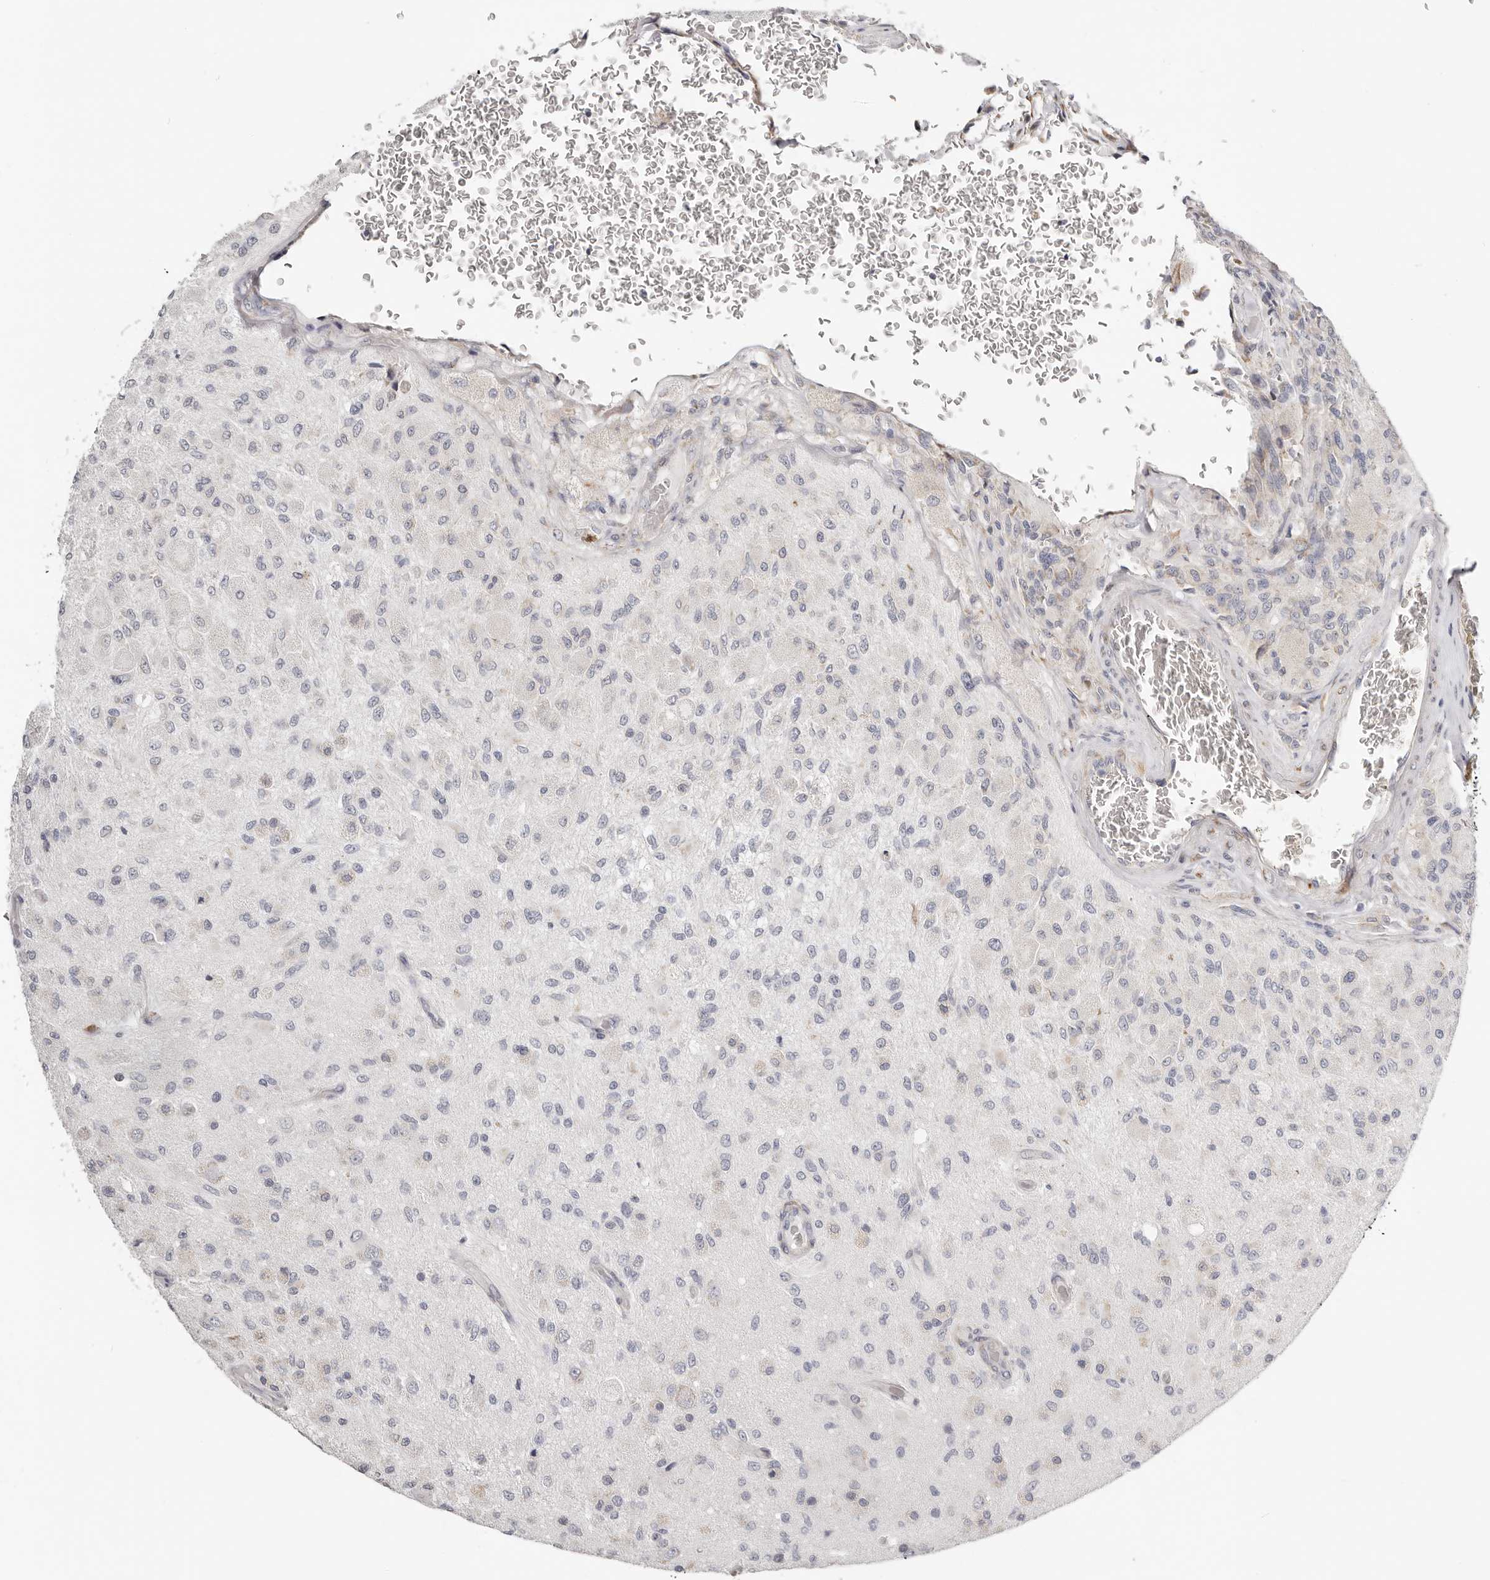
{"staining": {"intensity": "negative", "quantity": "none", "location": "none"}, "tissue": "glioma", "cell_type": "Tumor cells", "image_type": "cancer", "snomed": [{"axis": "morphology", "description": "Normal tissue, NOS"}, {"axis": "morphology", "description": "Glioma, malignant, High grade"}, {"axis": "topography", "description": "Cerebral cortex"}], "caption": "Immunohistochemistry (IHC) of human glioma exhibits no positivity in tumor cells.", "gene": "IL32", "patient": {"sex": "male", "age": 77}}